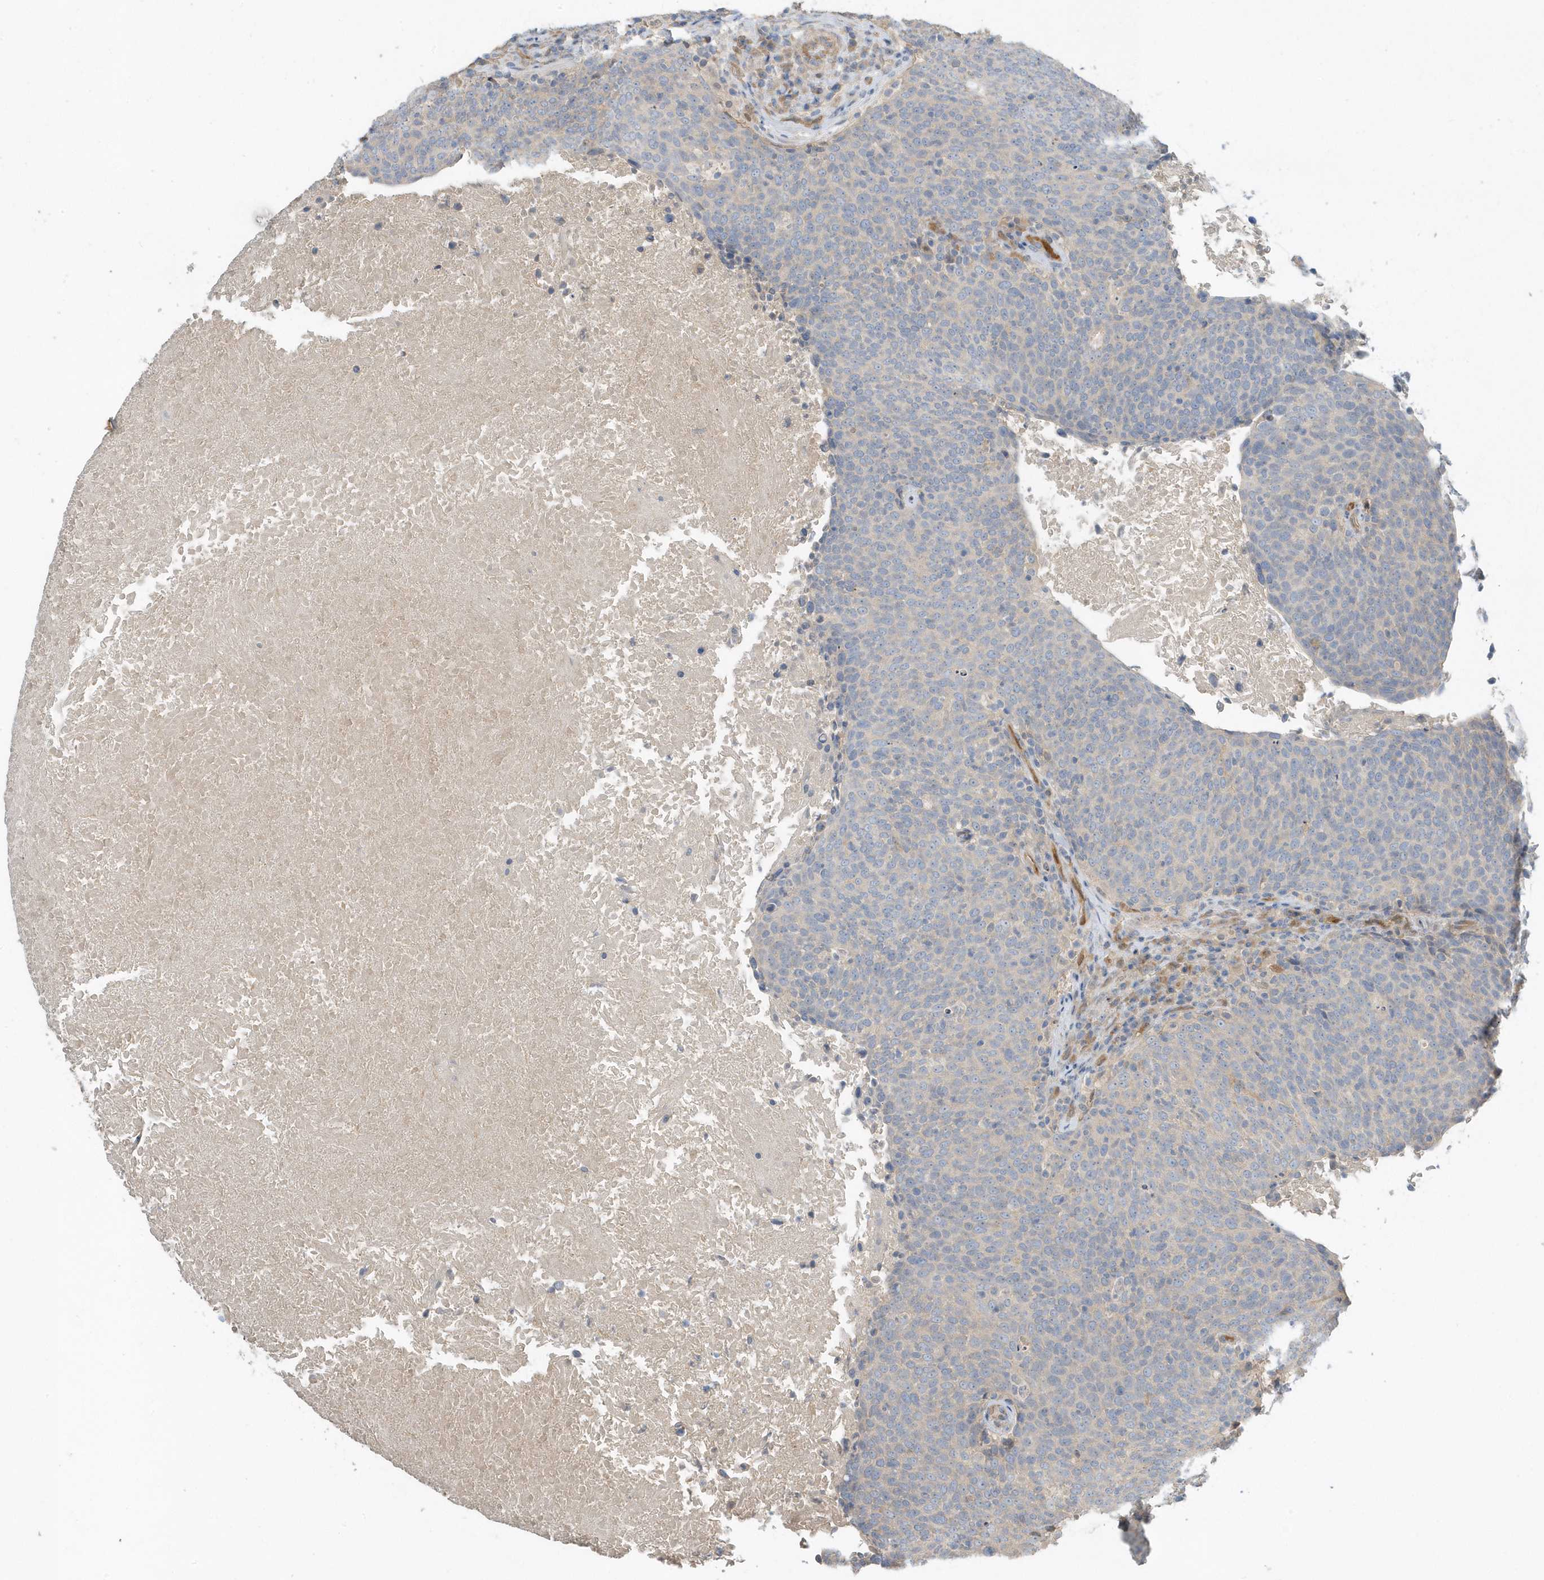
{"staining": {"intensity": "negative", "quantity": "none", "location": "none"}, "tissue": "head and neck cancer", "cell_type": "Tumor cells", "image_type": "cancer", "snomed": [{"axis": "morphology", "description": "Squamous cell carcinoma, NOS"}, {"axis": "morphology", "description": "Squamous cell carcinoma, metastatic, NOS"}, {"axis": "topography", "description": "Lymph node"}, {"axis": "topography", "description": "Head-Neck"}], "caption": "IHC of human head and neck cancer (metastatic squamous cell carcinoma) shows no expression in tumor cells.", "gene": "USP53", "patient": {"sex": "male", "age": 62}}